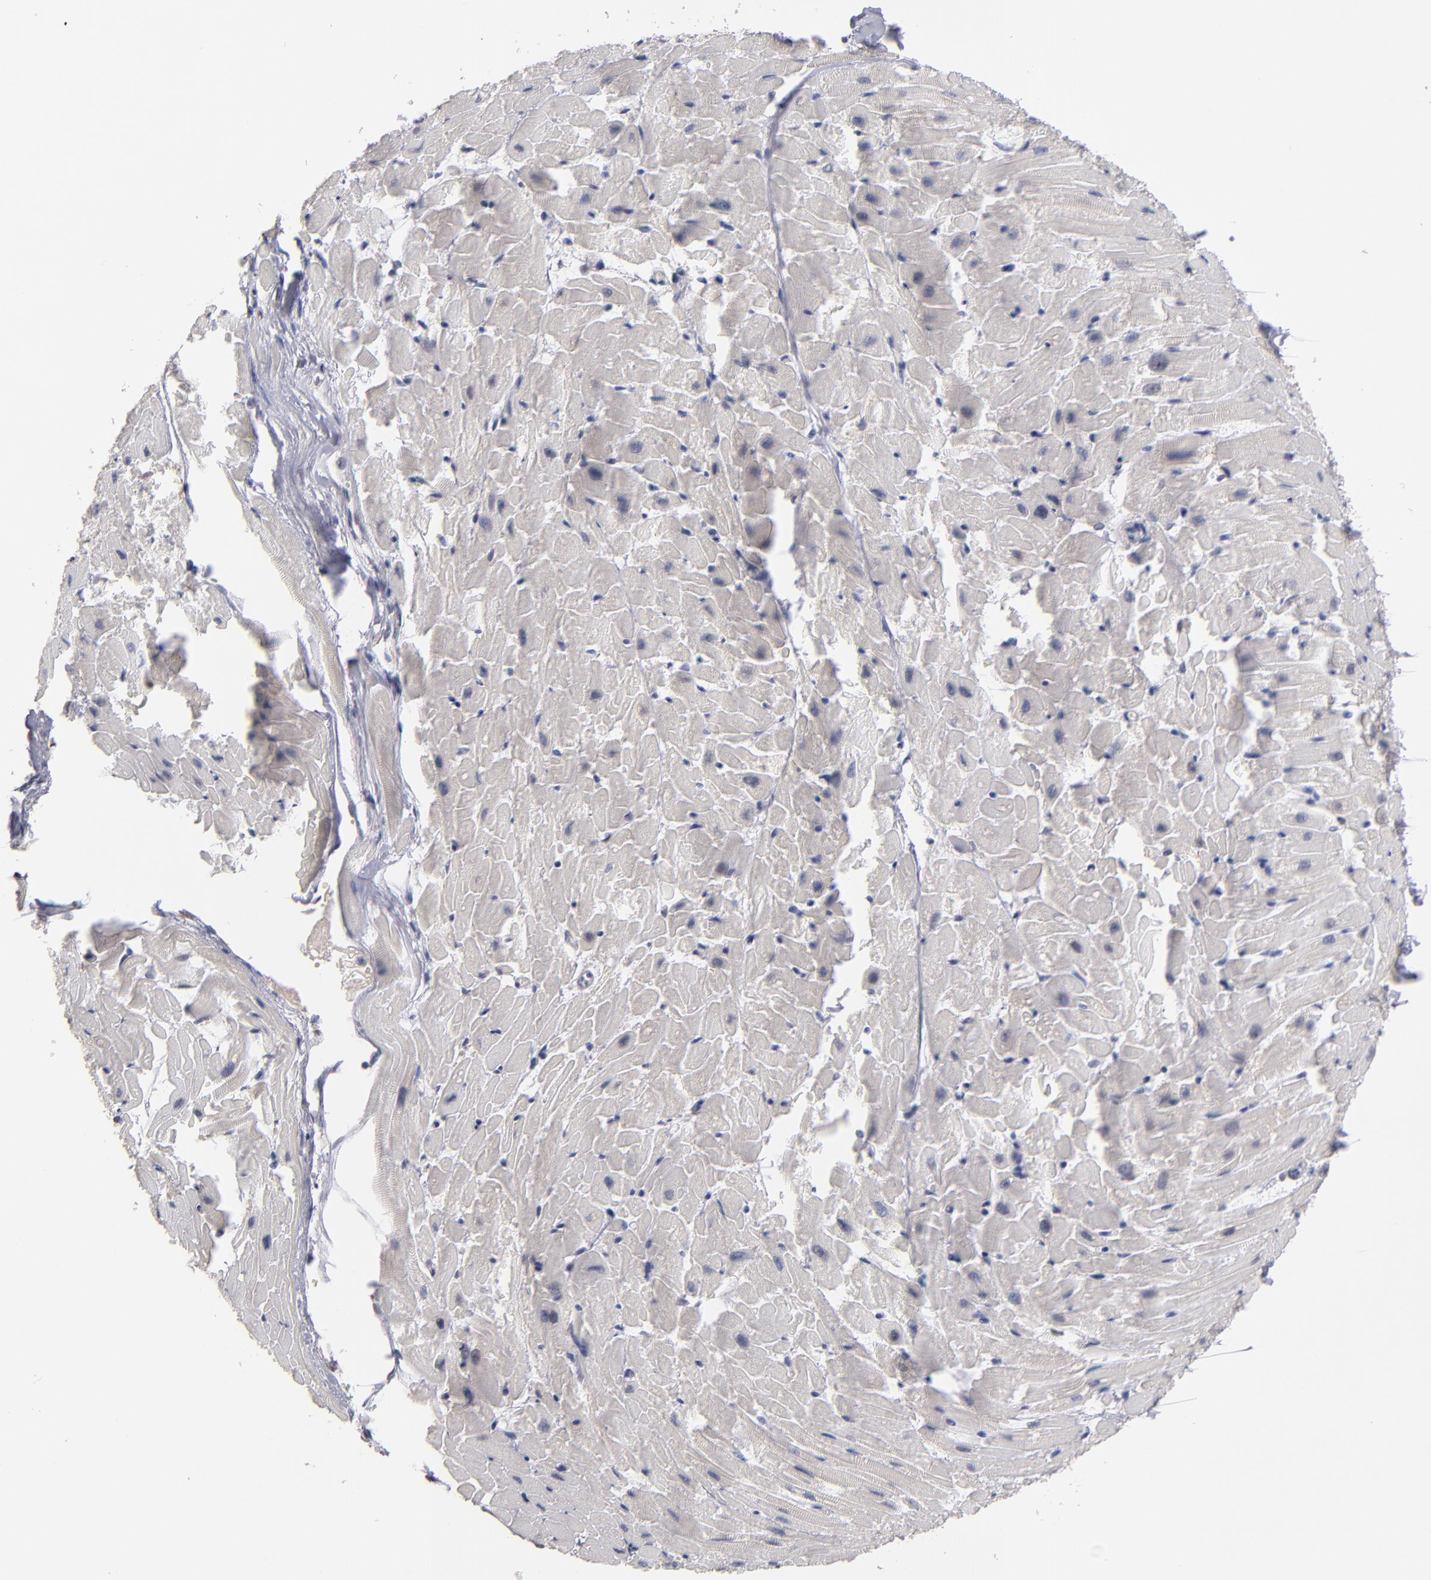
{"staining": {"intensity": "negative", "quantity": "none", "location": "none"}, "tissue": "heart muscle", "cell_type": "Cardiomyocytes", "image_type": "normal", "snomed": [{"axis": "morphology", "description": "Normal tissue, NOS"}, {"axis": "topography", "description": "Heart"}], "caption": "An IHC micrograph of unremarkable heart muscle is shown. There is no staining in cardiomyocytes of heart muscle. (Stains: DAB immunohistochemistry with hematoxylin counter stain, Microscopy: brightfield microscopy at high magnification).", "gene": "PSMD10", "patient": {"sex": "female", "age": 19}}